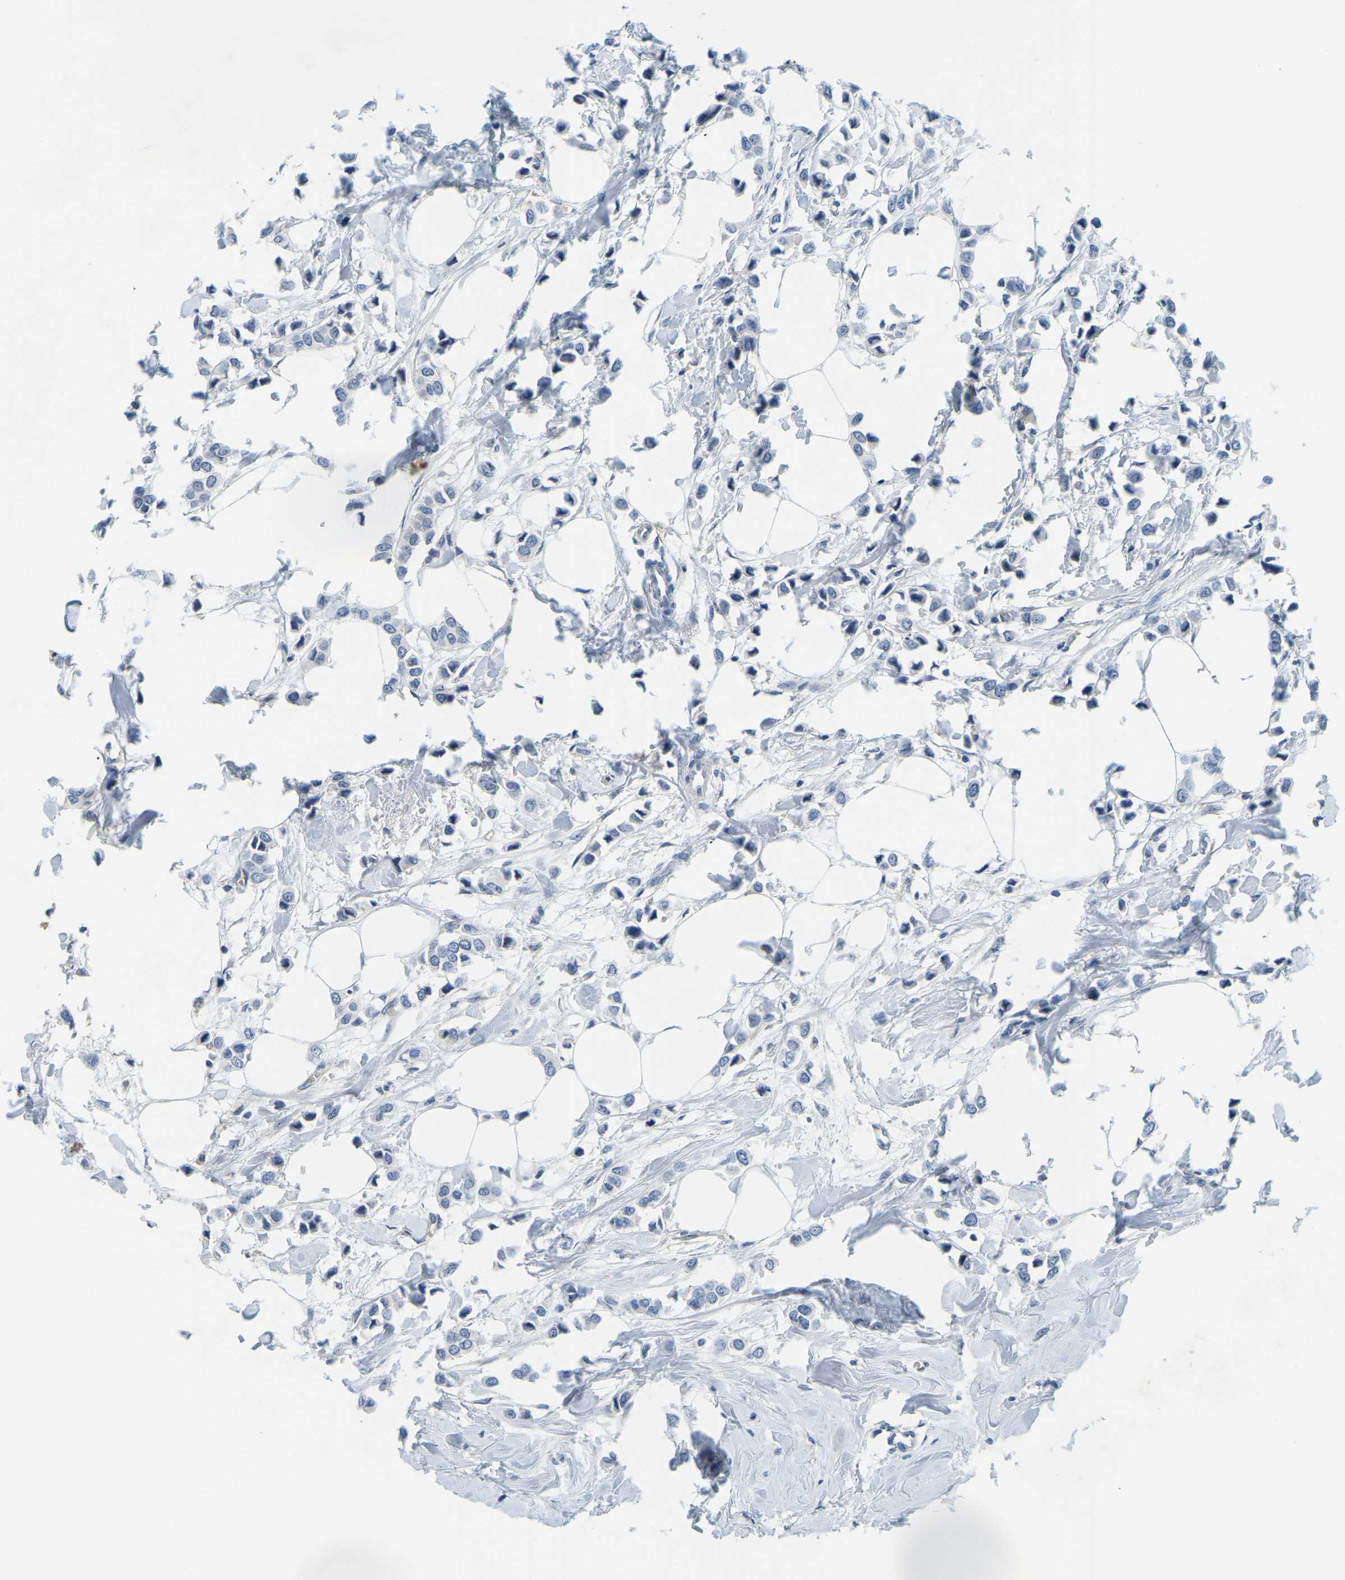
{"staining": {"intensity": "negative", "quantity": "none", "location": "none"}, "tissue": "breast cancer", "cell_type": "Tumor cells", "image_type": "cancer", "snomed": [{"axis": "morphology", "description": "Lobular carcinoma"}, {"axis": "topography", "description": "Breast"}], "caption": "An image of lobular carcinoma (breast) stained for a protein exhibits no brown staining in tumor cells.", "gene": "RRP1", "patient": {"sex": "female", "age": 51}}